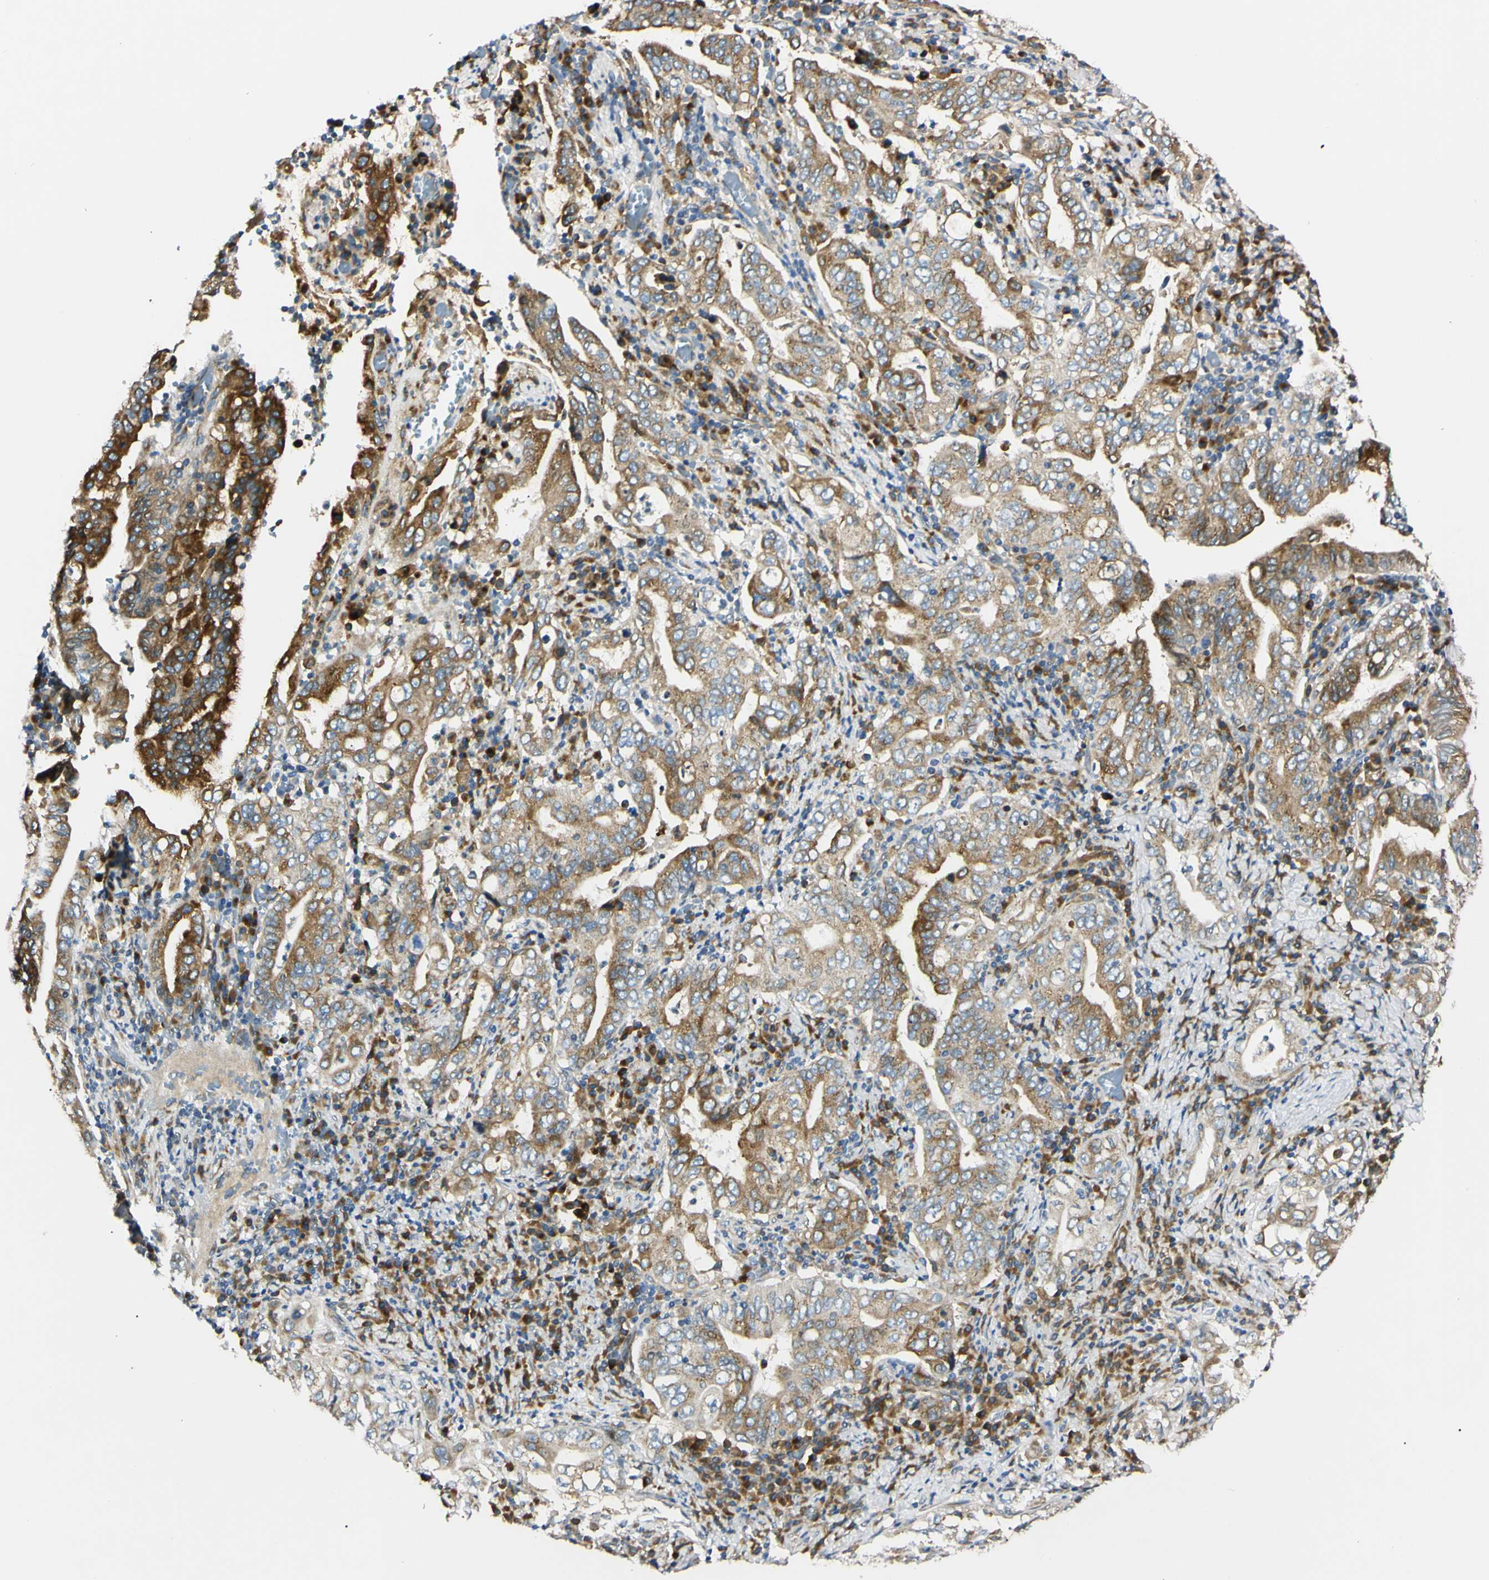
{"staining": {"intensity": "moderate", "quantity": ">75%", "location": "cytoplasmic/membranous"}, "tissue": "stomach cancer", "cell_type": "Tumor cells", "image_type": "cancer", "snomed": [{"axis": "morphology", "description": "Normal tissue, NOS"}, {"axis": "morphology", "description": "Adenocarcinoma, NOS"}, {"axis": "topography", "description": "Esophagus"}, {"axis": "topography", "description": "Stomach, upper"}, {"axis": "topography", "description": "Peripheral nerve tissue"}], "caption": "Immunohistochemical staining of stomach adenocarcinoma displays moderate cytoplasmic/membranous protein staining in approximately >75% of tumor cells. The protein of interest is shown in brown color, while the nuclei are stained blue.", "gene": "IER3IP1", "patient": {"sex": "male", "age": 62}}